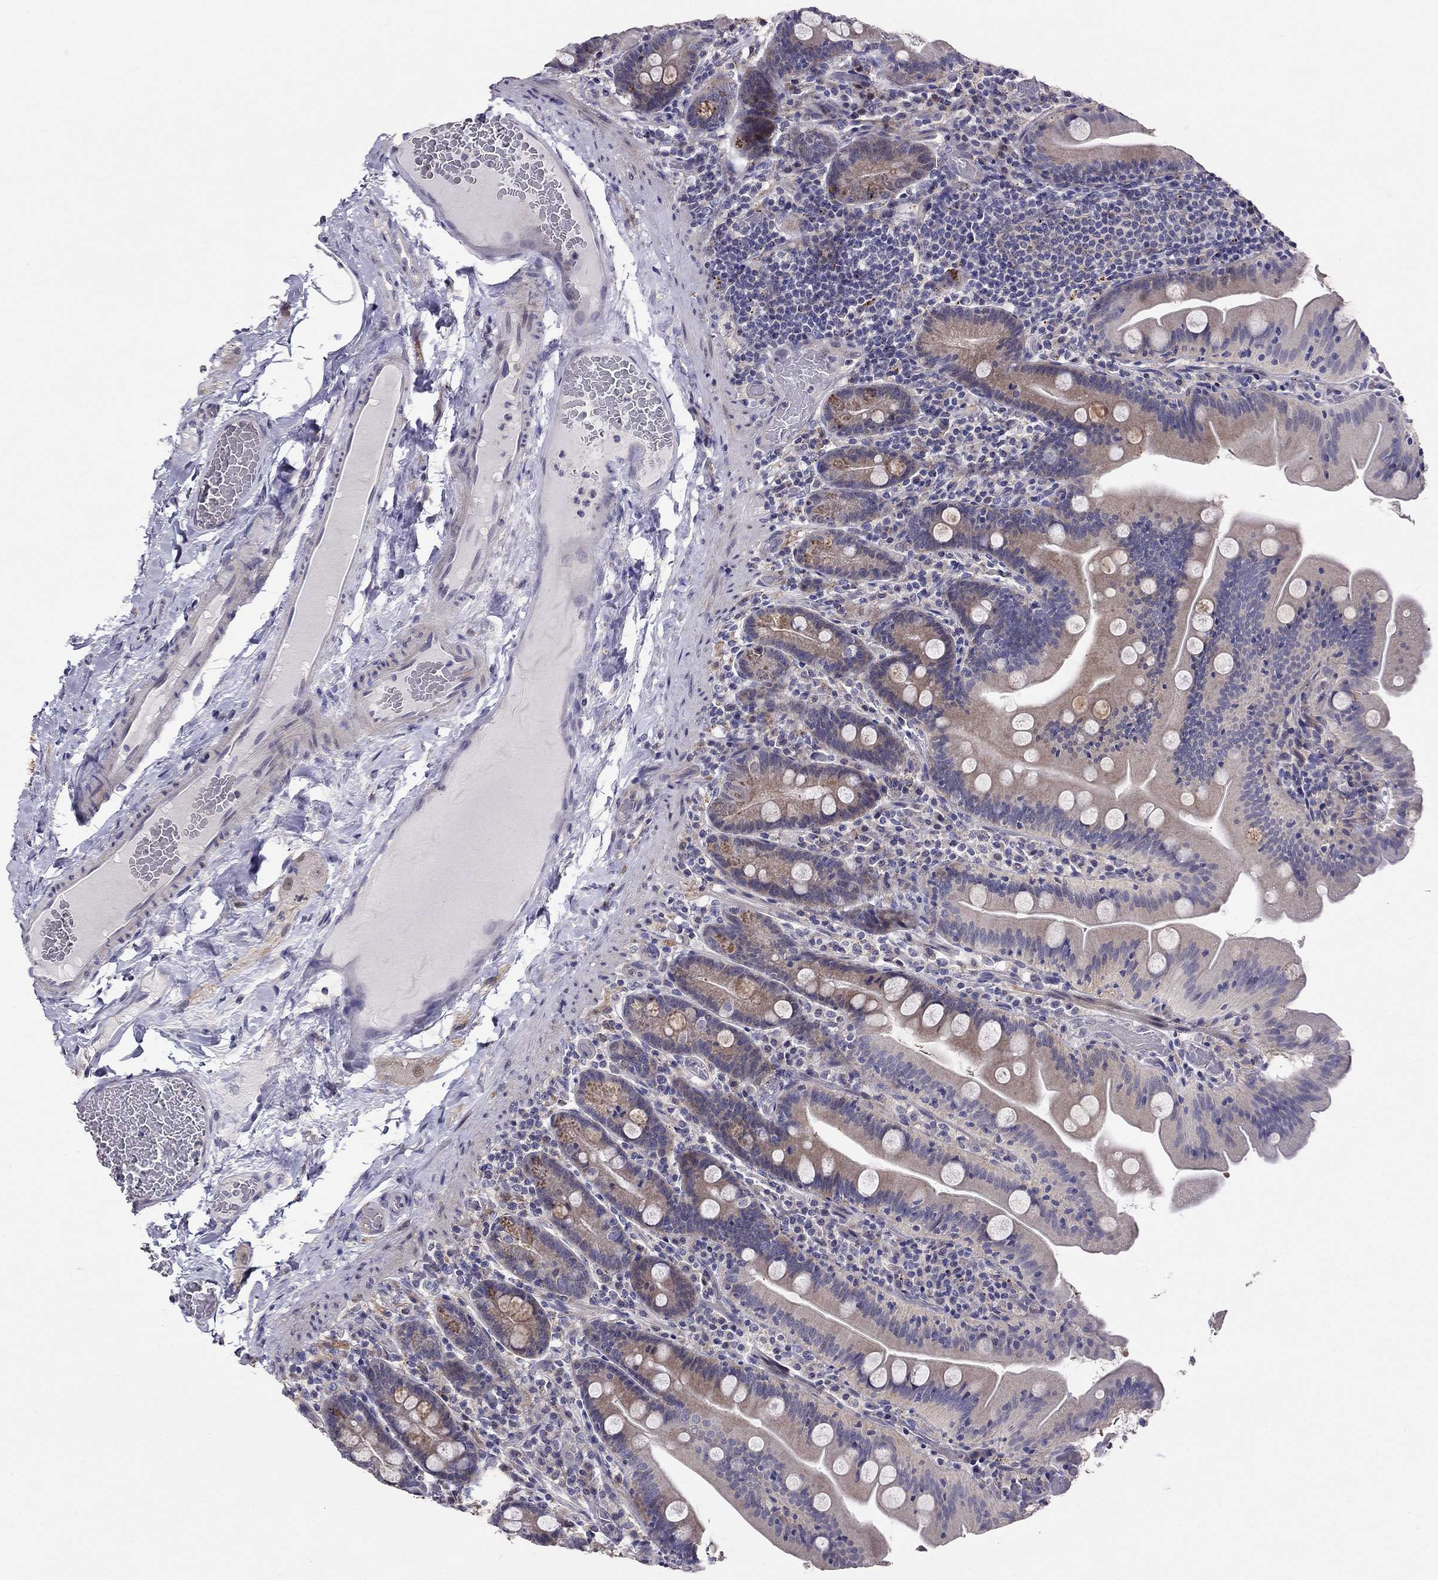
{"staining": {"intensity": "weak", "quantity": "25%-75%", "location": "cytoplasmic/membranous"}, "tissue": "small intestine", "cell_type": "Glandular cells", "image_type": "normal", "snomed": [{"axis": "morphology", "description": "Normal tissue, NOS"}, {"axis": "topography", "description": "Small intestine"}], "caption": "Protein expression by IHC demonstrates weak cytoplasmic/membranous positivity in about 25%-75% of glandular cells in normal small intestine.", "gene": "MAGEB4", "patient": {"sex": "male", "age": 37}}